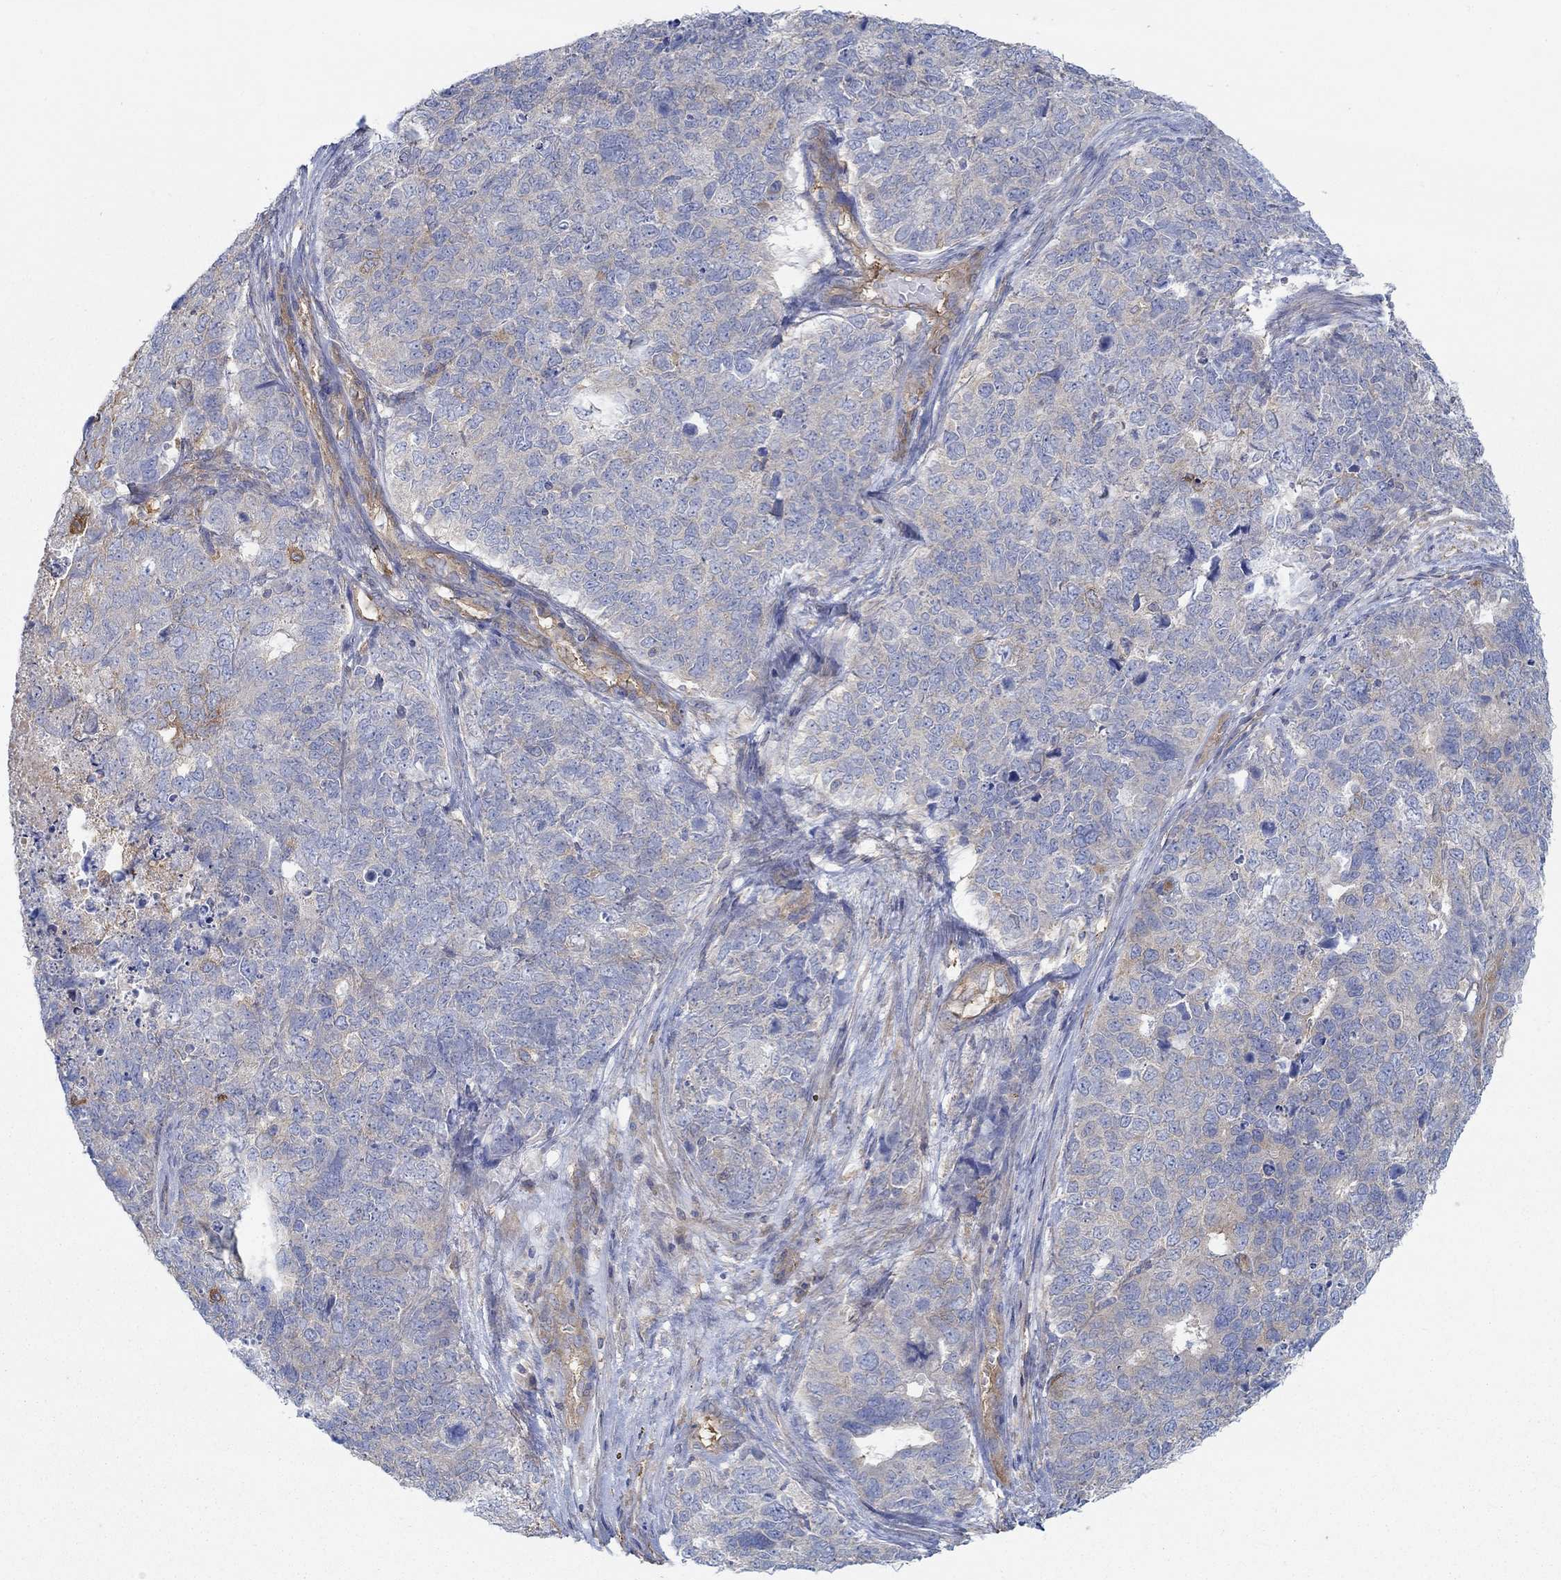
{"staining": {"intensity": "weak", "quantity": "<25%", "location": "cytoplasmic/membranous"}, "tissue": "cervical cancer", "cell_type": "Tumor cells", "image_type": "cancer", "snomed": [{"axis": "morphology", "description": "Squamous cell carcinoma, NOS"}, {"axis": "topography", "description": "Cervix"}], "caption": "DAB (3,3'-diaminobenzidine) immunohistochemical staining of human cervical cancer (squamous cell carcinoma) reveals no significant positivity in tumor cells. The staining is performed using DAB brown chromogen with nuclei counter-stained in using hematoxylin.", "gene": "SPAG9", "patient": {"sex": "female", "age": 63}}